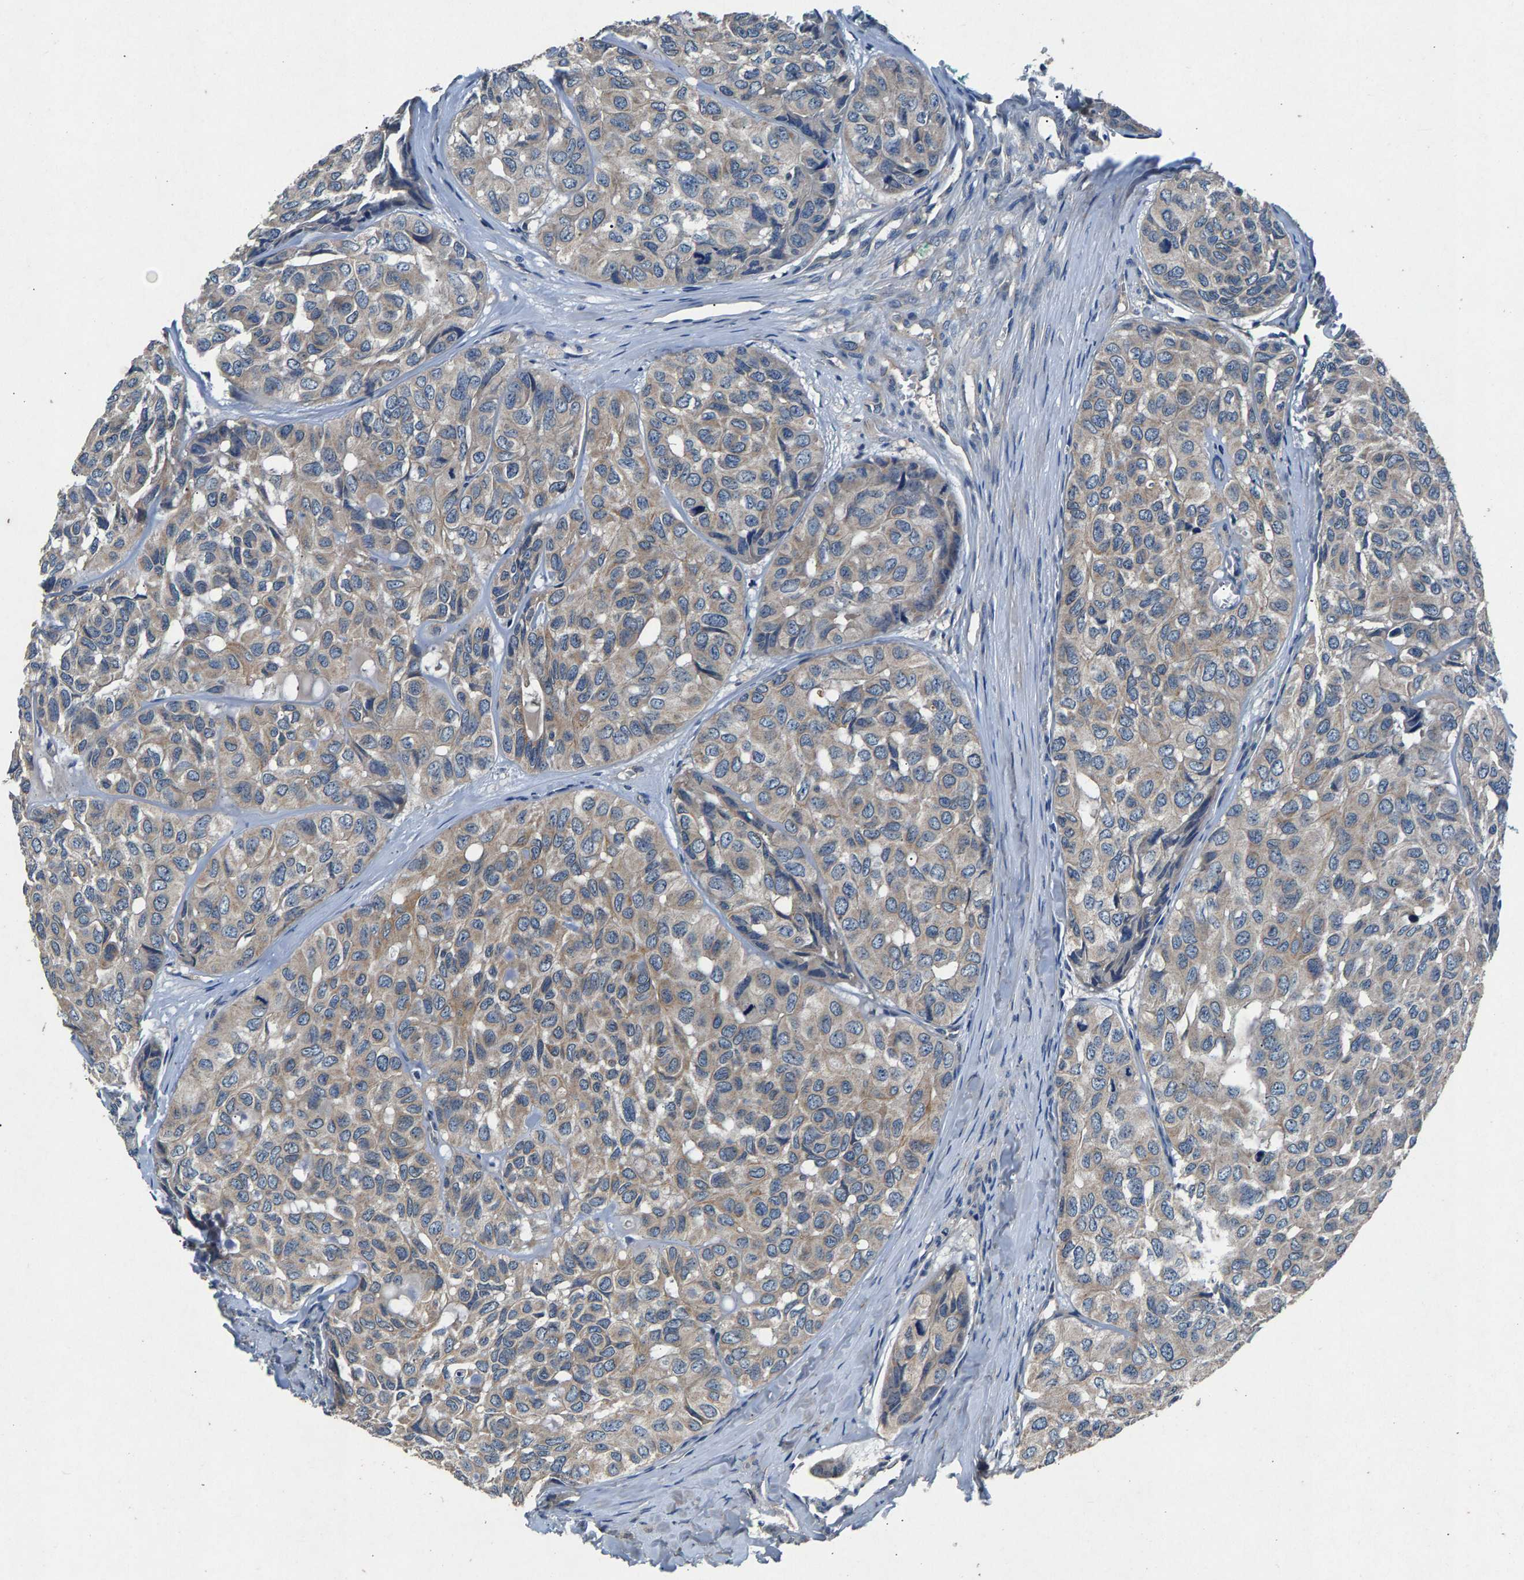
{"staining": {"intensity": "weak", "quantity": "25%-75%", "location": "cytoplasmic/membranous"}, "tissue": "head and neck cancer", "cell_type": "Tumor cells", "image_type": "cancer", "snomed": [{"axis": "morphology", "description": "Adenocarcinoma, NOS"}, {"axis": "topography", "description": "Salivary gland, NOS"}, {"axis": "topography", "description": "Head-Neck"}], "caption": "A low amount of weak cytoplasmic/membranous positivity is present in about 25%-75% of tumor cells in head and neck adenocarcinoma tissue.", "gene": "PRXL2C", "patient": {"sex": "female", "age": 76}}